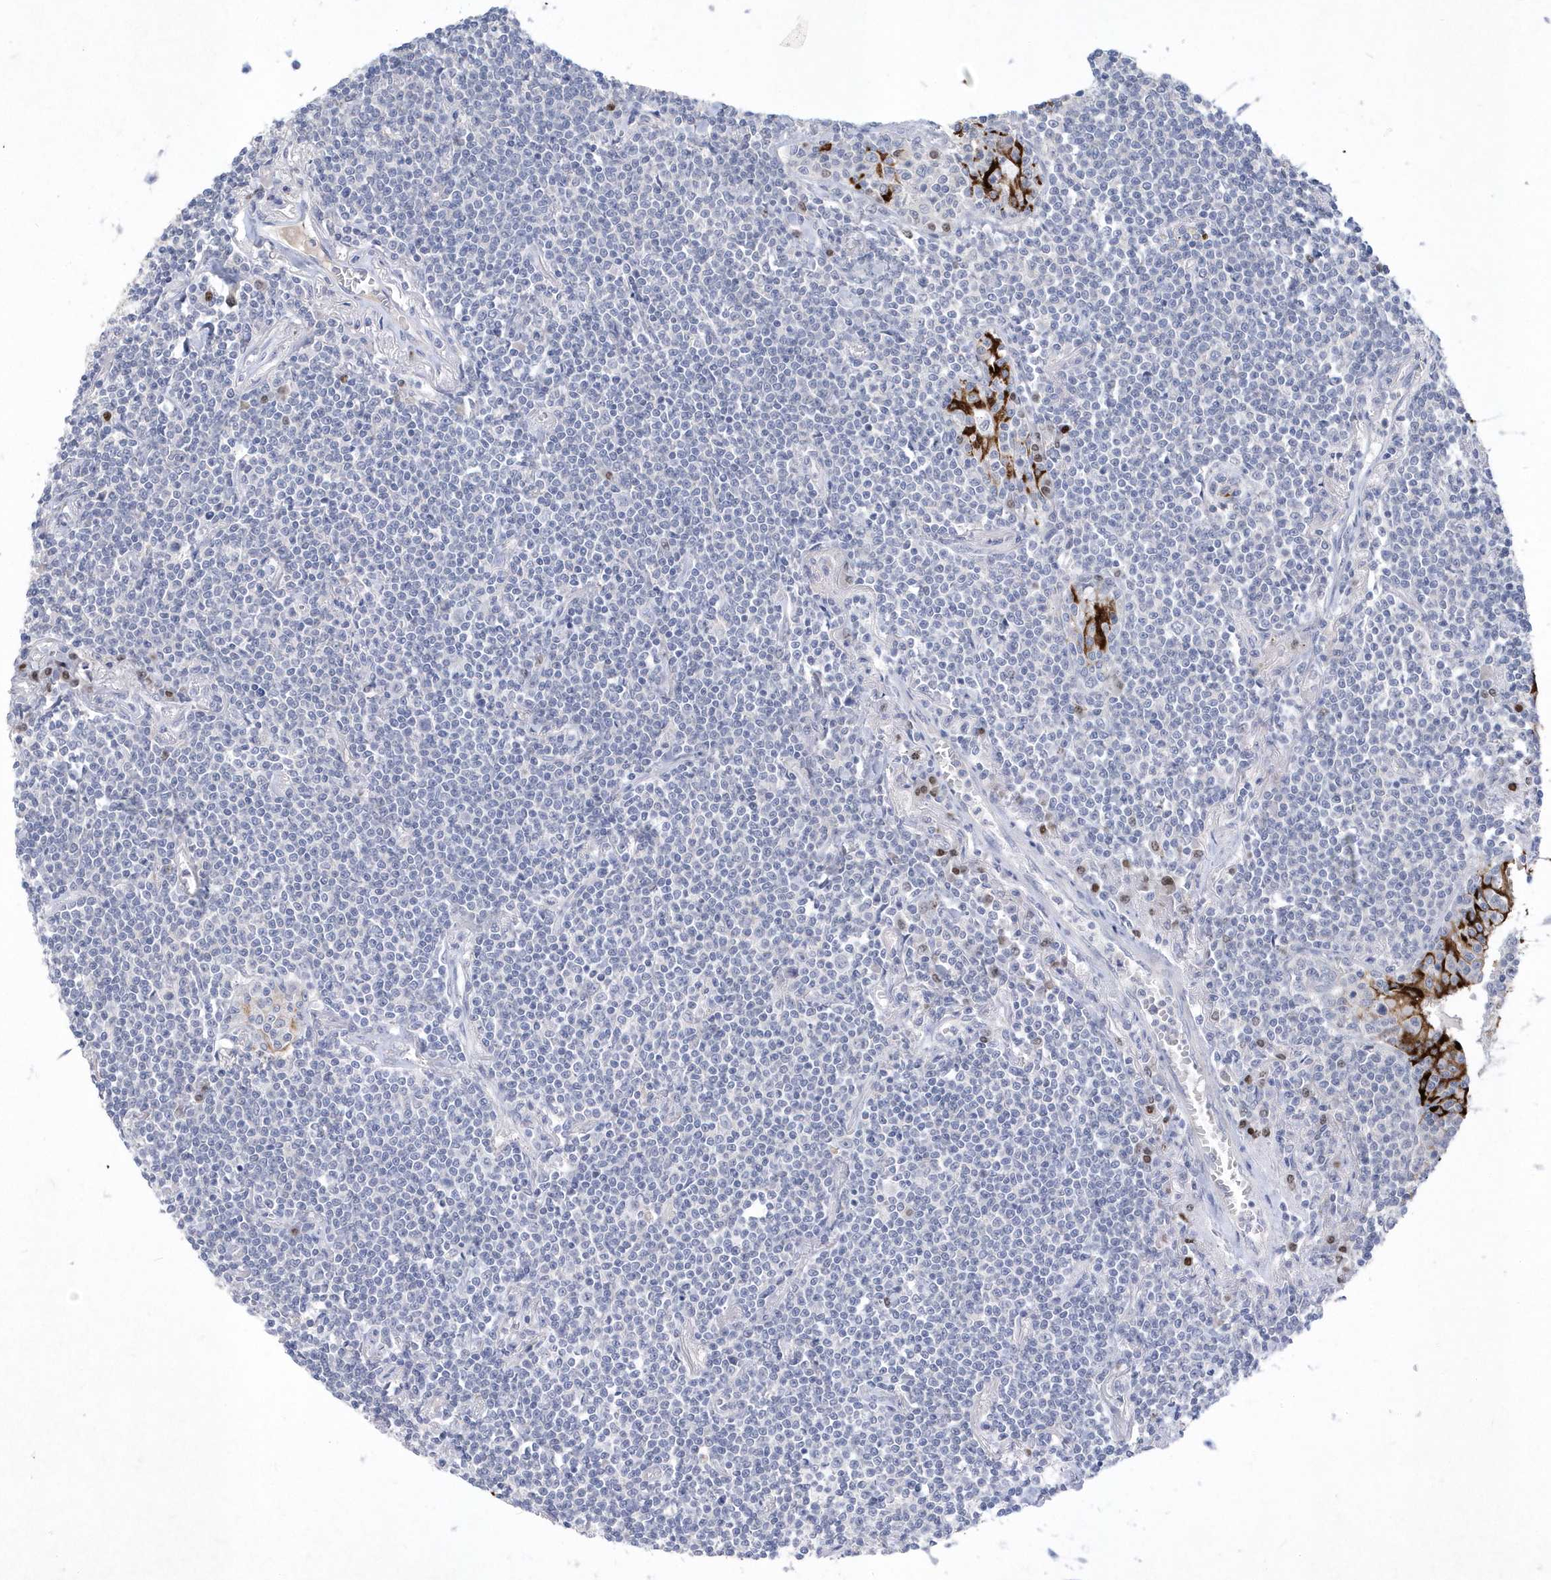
{"staining": {"intensity": "negative", "quantity": "none", "location": "none"}, "tissue": "lymphoma", "cell_type": "Tumor cells", "image_type": "cancer", "snomed": [{"axis": "morphology", "description": "Malignant lymphoma, non-Hodgkin's type, Low grade"}, {"axis": "topography", "description": "Lung"}], "caption": "Lymphoma was stained to show a protein in brown. There is no significant expression in tumor cells.", "gene": "BHLHA15", "patient": {"sex": "female", "age": 71}}